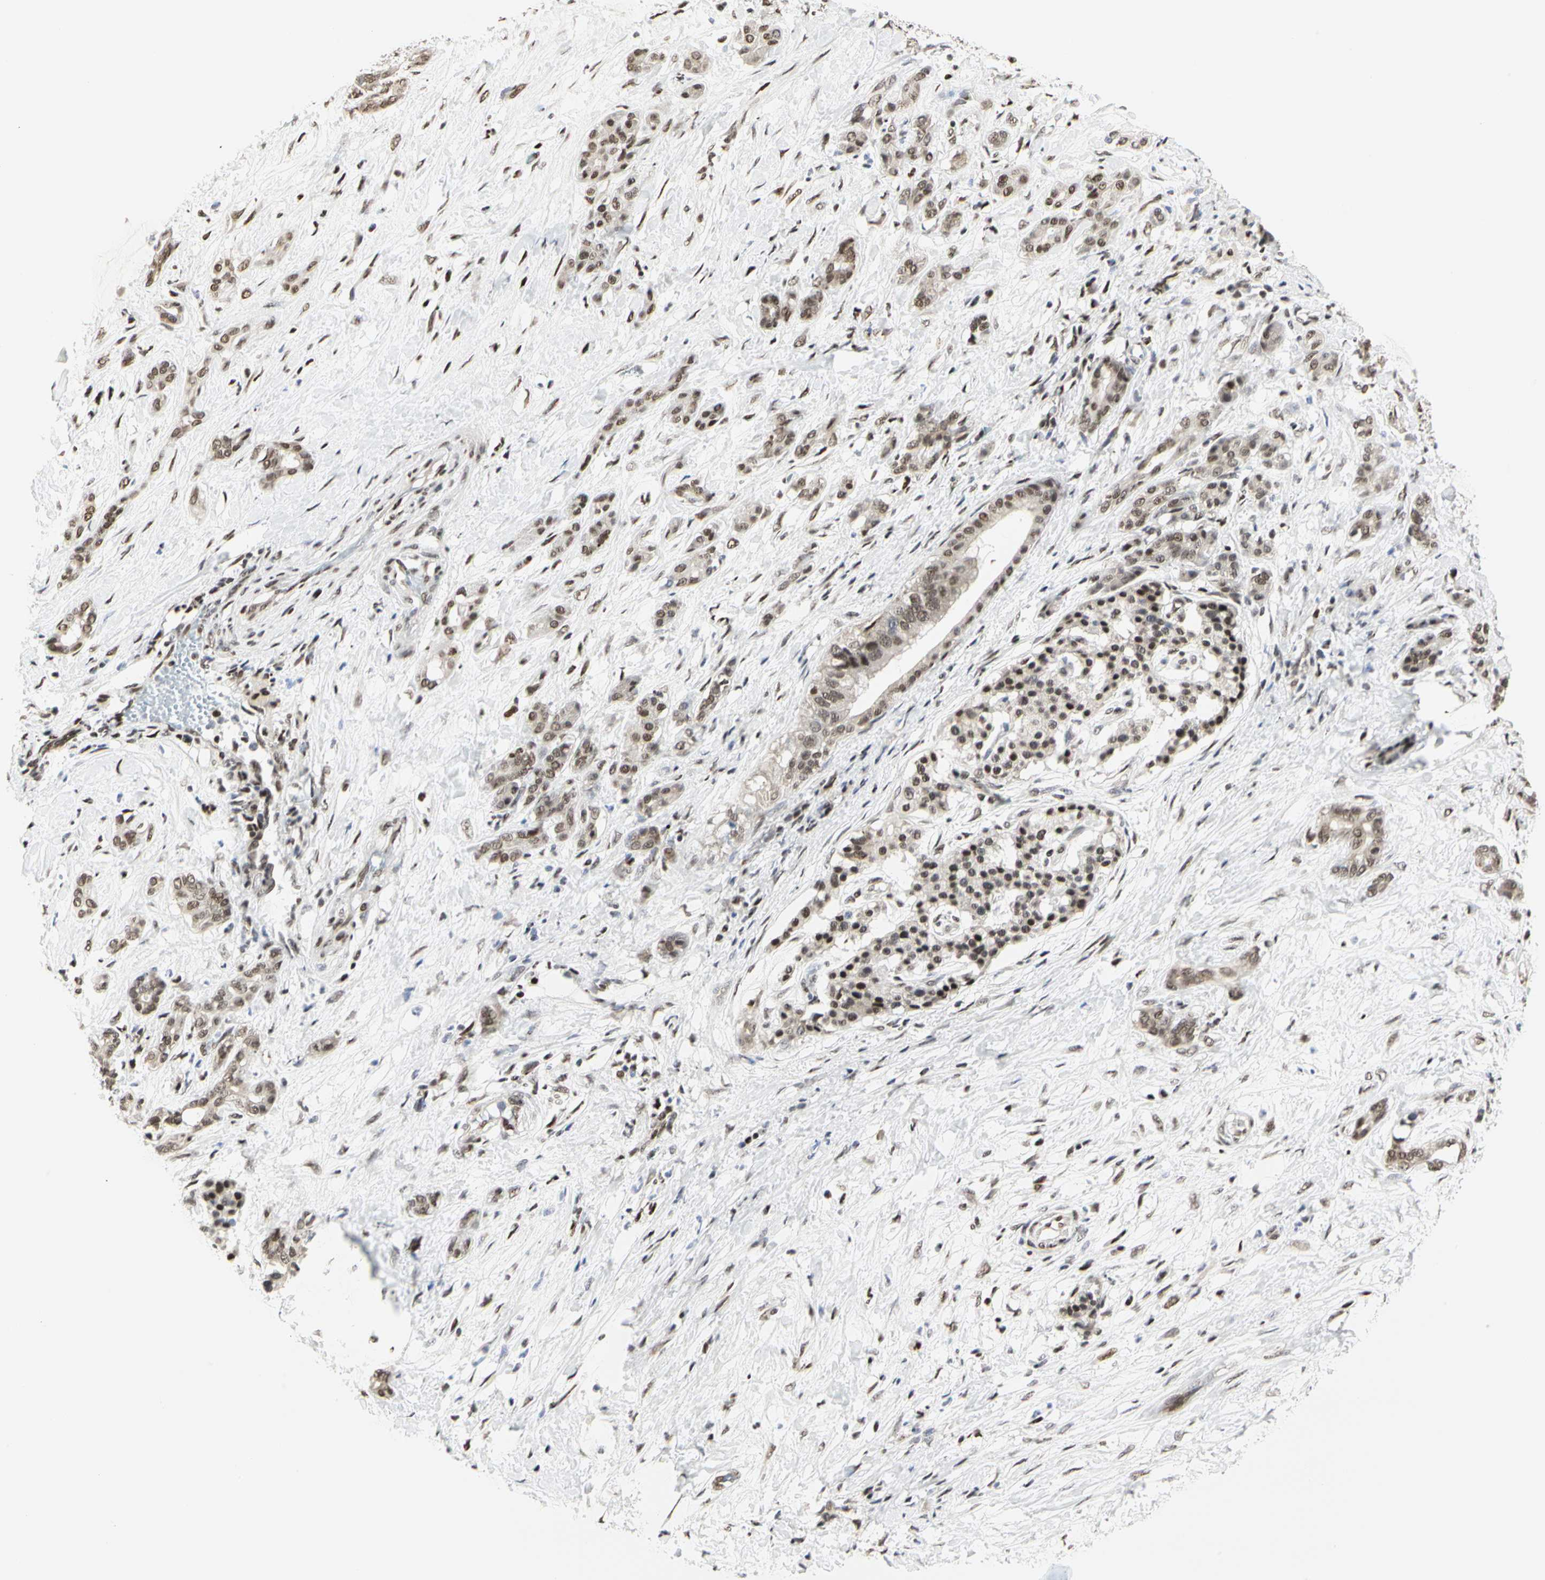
{"staining": {"intensity": "moderate", "quantity": ">75%", "location": "nuclear"}, "tissue": "pancreatic cancer", "cell_type": "Tumor cells", "image_type": "cancer", "snomed": [{"axis": "morphology", "description": "Adenocarcinoma, NOS"}, {"axis": "topography", "description": "Pancreas"}], "caption": "The immunohistochemical stain labels moderate nuclear staining in tumor cells of pancreatic cancer tissue. The protein is shown in brown color, while the nuclei are stained blue.", "gene": "PRMT3", "patient": {"sex": "male", "age": 41}}